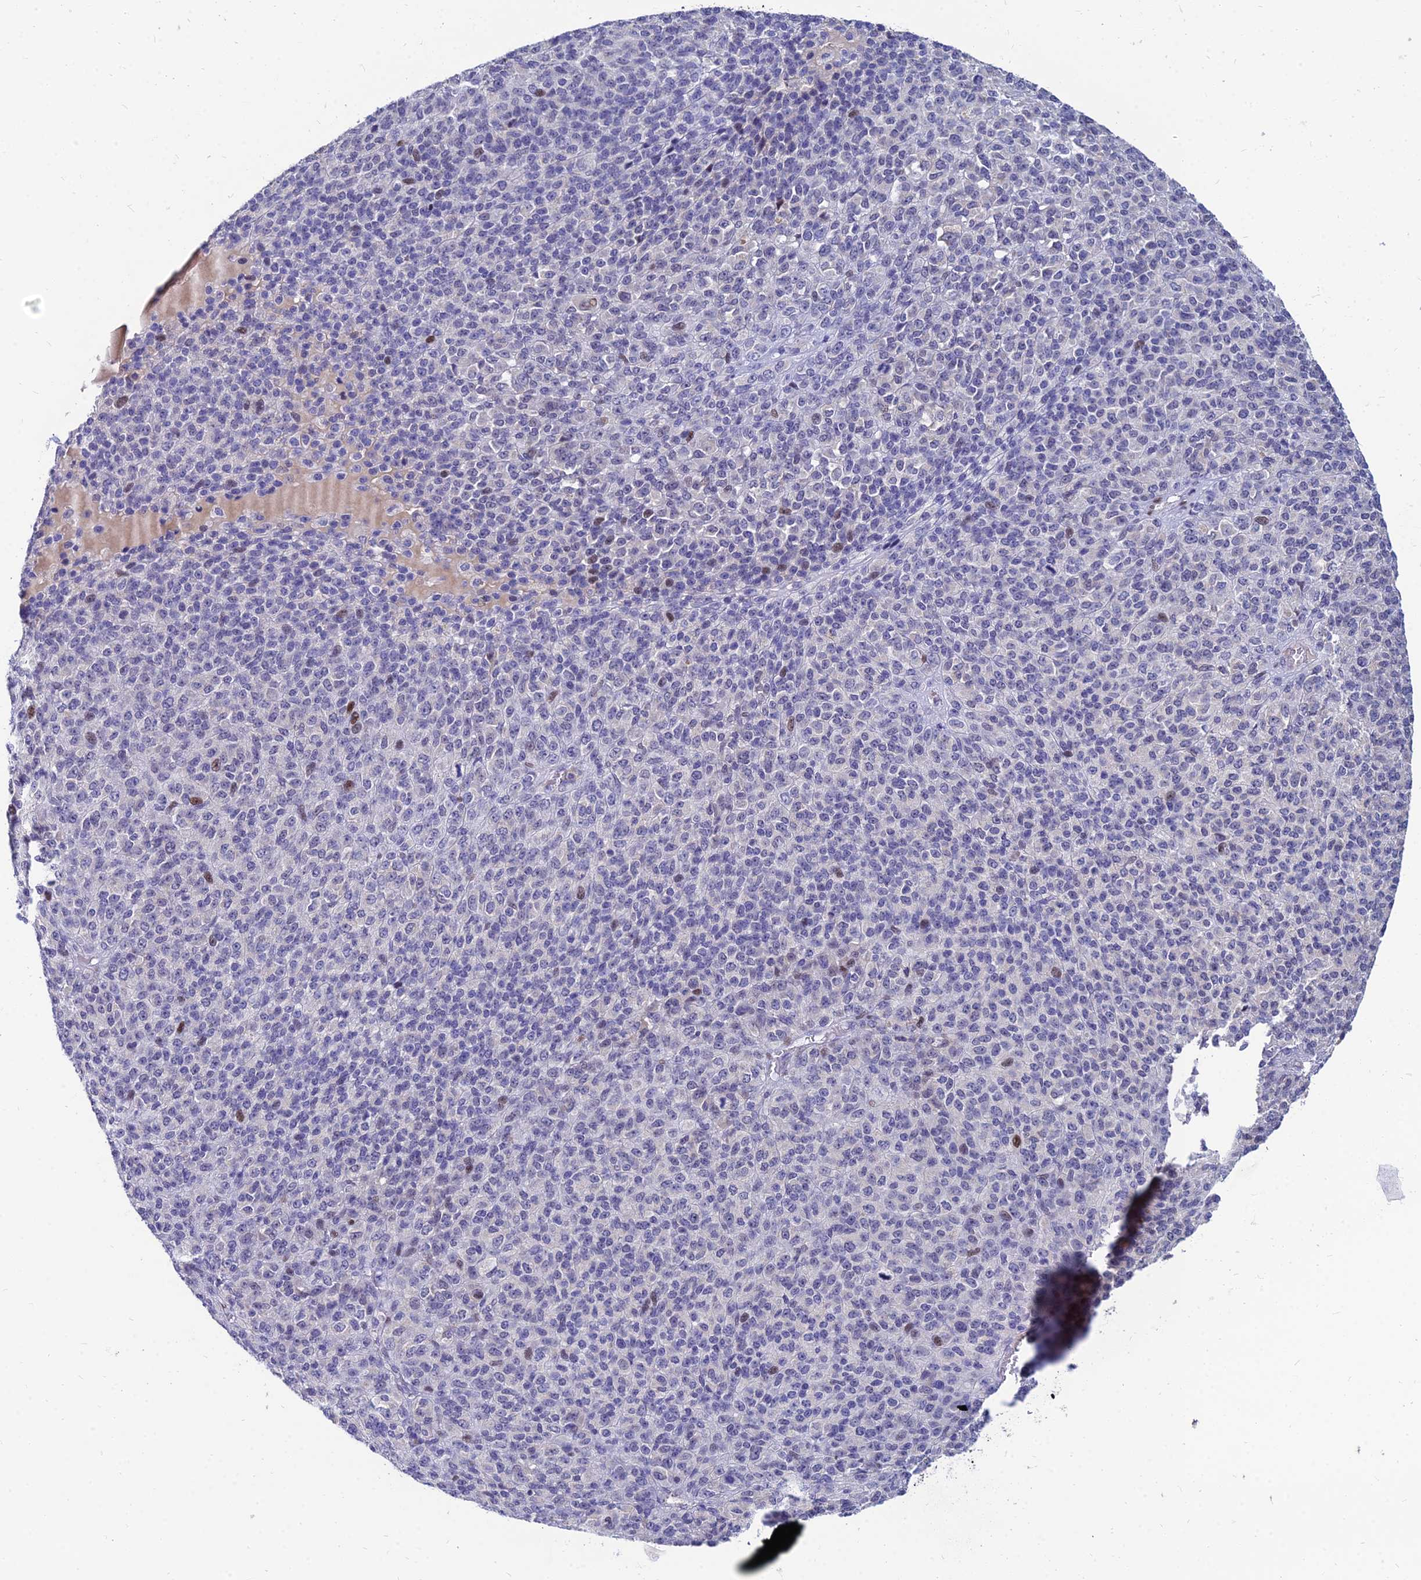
{"staining": {"intensity": "moderate", "quantity": "<25%", "location": "nuclear"}, "tissue": "melanoma", "cell_type": "Tumor cells", "image_type": "cancer", "snomed": [{"axis": "morphology", "description": "Malignant melanoma, Metastatic site"}, {"axis": "topography", "description": "Brain"}], "caption": "DAB immunohistochemical staining of melanoma shows moderate nuclear protein expression in approximately <25% of tumor cells.", "gene": "GOLGA6D", "patient": {"sex": "female", "age": 56}}